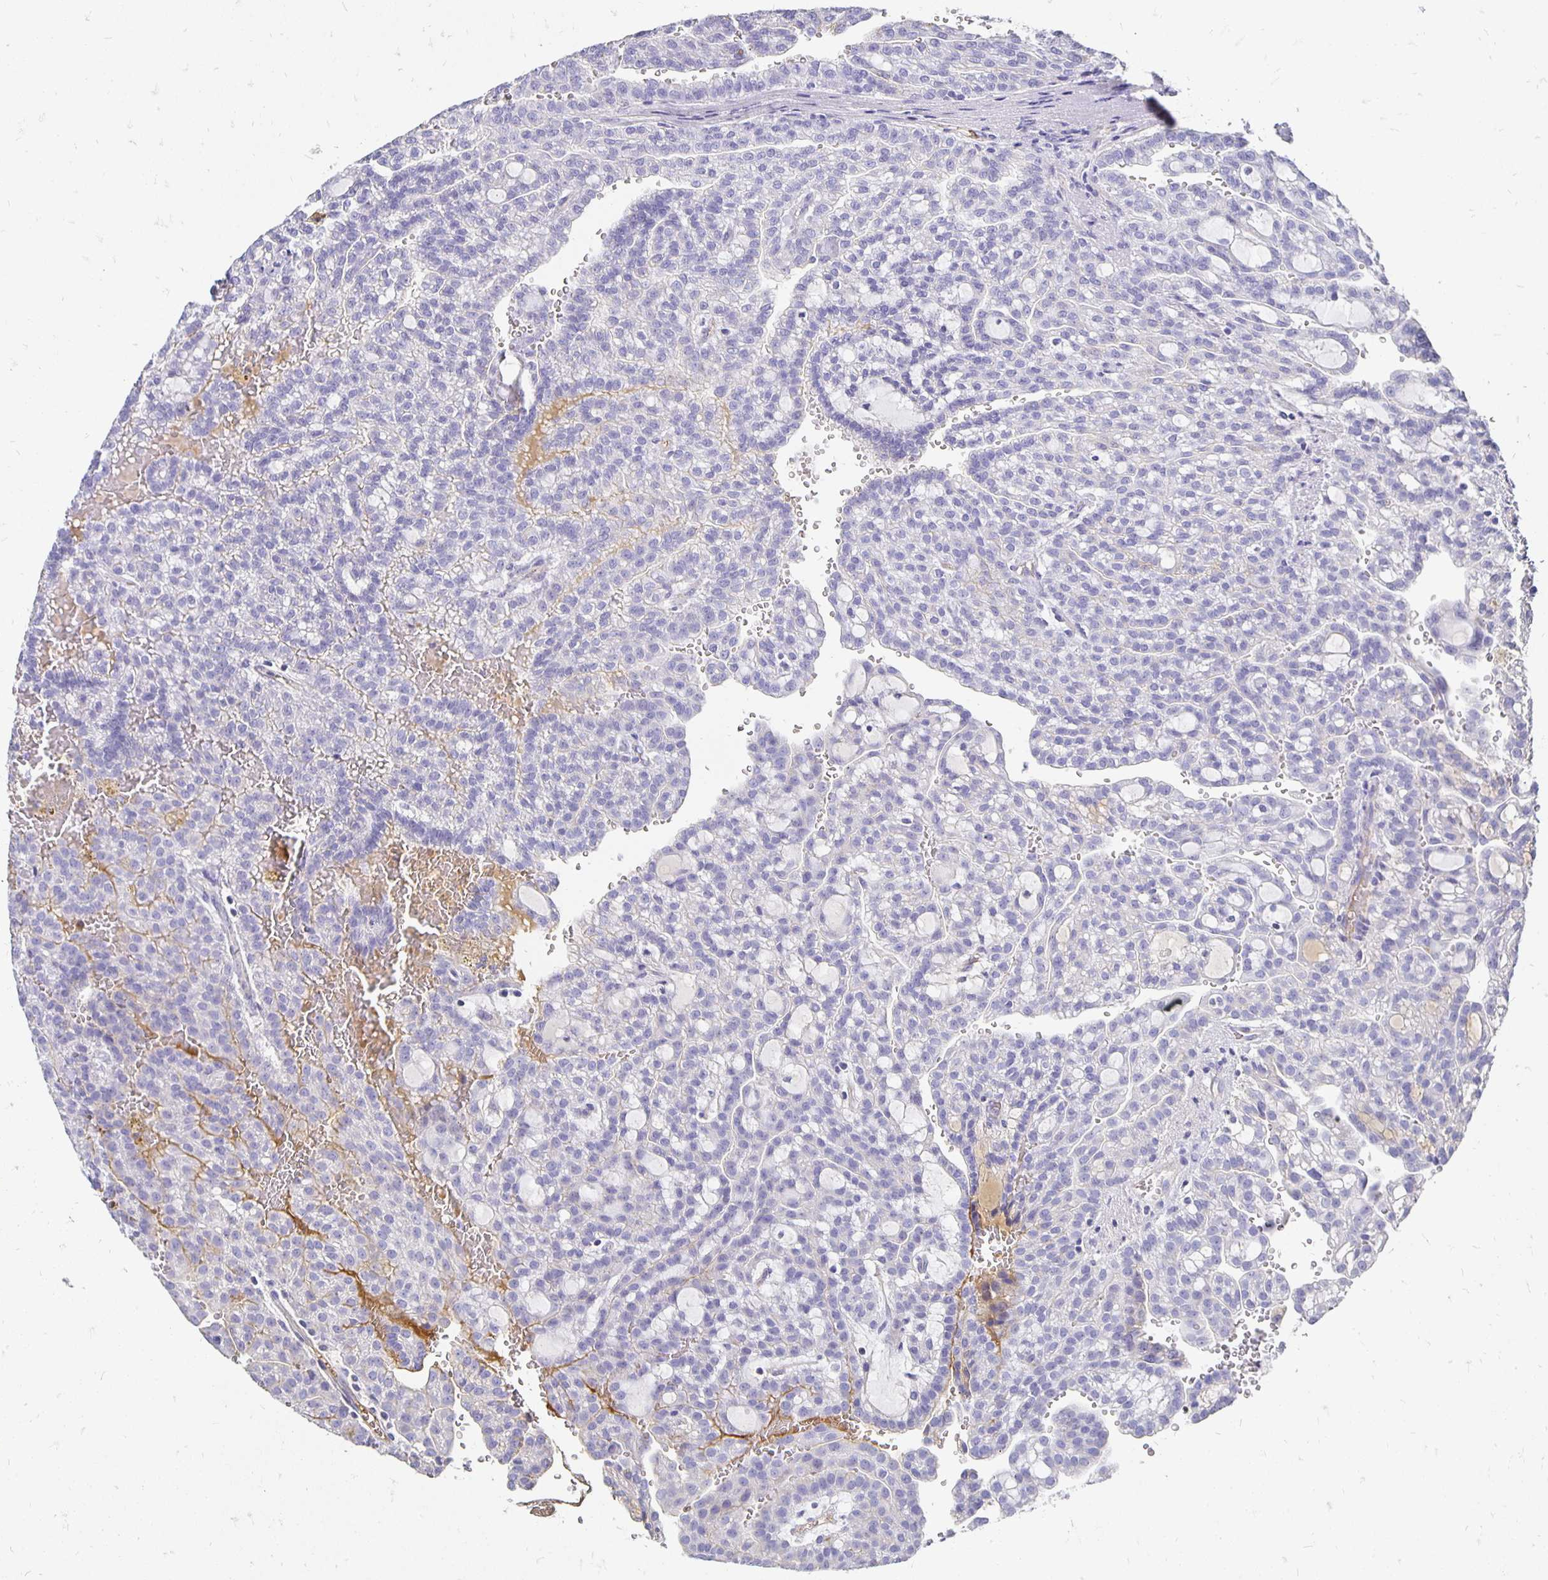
{"staining": {"intensity": "negative", "quantity": "none", "location": "none"}, "tissue": "renal cancer", "cell_type": "Tumor cells", "image_type": "cancer", "snomed": [{"axis": "morphology", "description": "Adenocarcinoma, NOS"}, {"axis": "topography", "description": "Kidney"}], "caption": "Renal cancer stained for a protein using IHC displays no positivity tumor cells.", "gene": "APOB", "patient": {"sex": "male", "age": 63}}